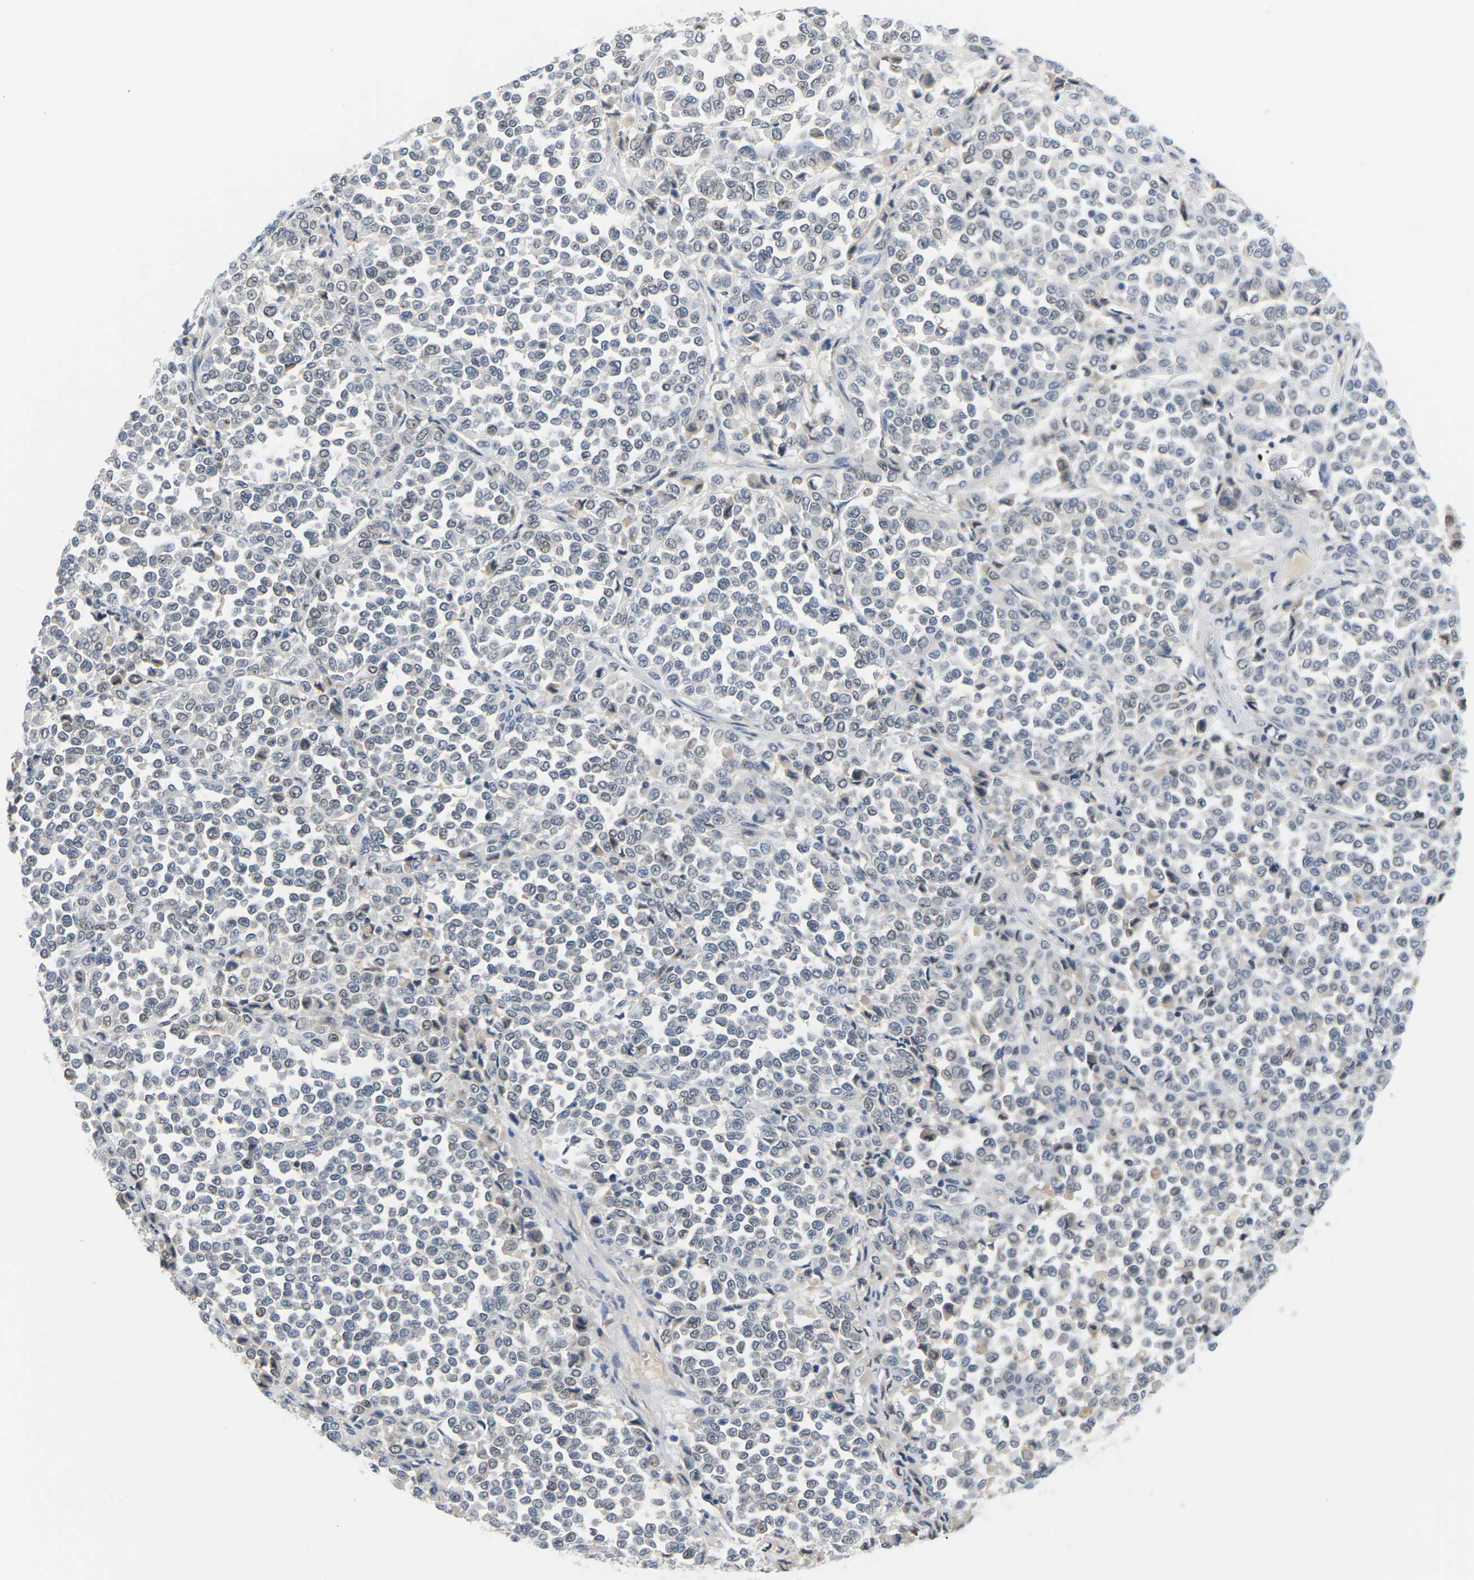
{"staining": {"intensity": "weak", "quantity": "<25%", "location": "nuclear"}, "tissue": "melanoma", "cell_type": "Tumor cells", "image_type": "cancer", "snomed": [{"axis": "morphology", "description": "Malignant melanoma, Metastatic site"}, {"axis": "topography", "description": "Pancreas"}], "caption": "A high-resolution histopathology image shows immunohistochemistry staining of malignant melanoma (metastatic site), which reveals no significant positivity in tumor cells.", "gene": "PKP2", "patient": {"sex": "female", "age": 30}}